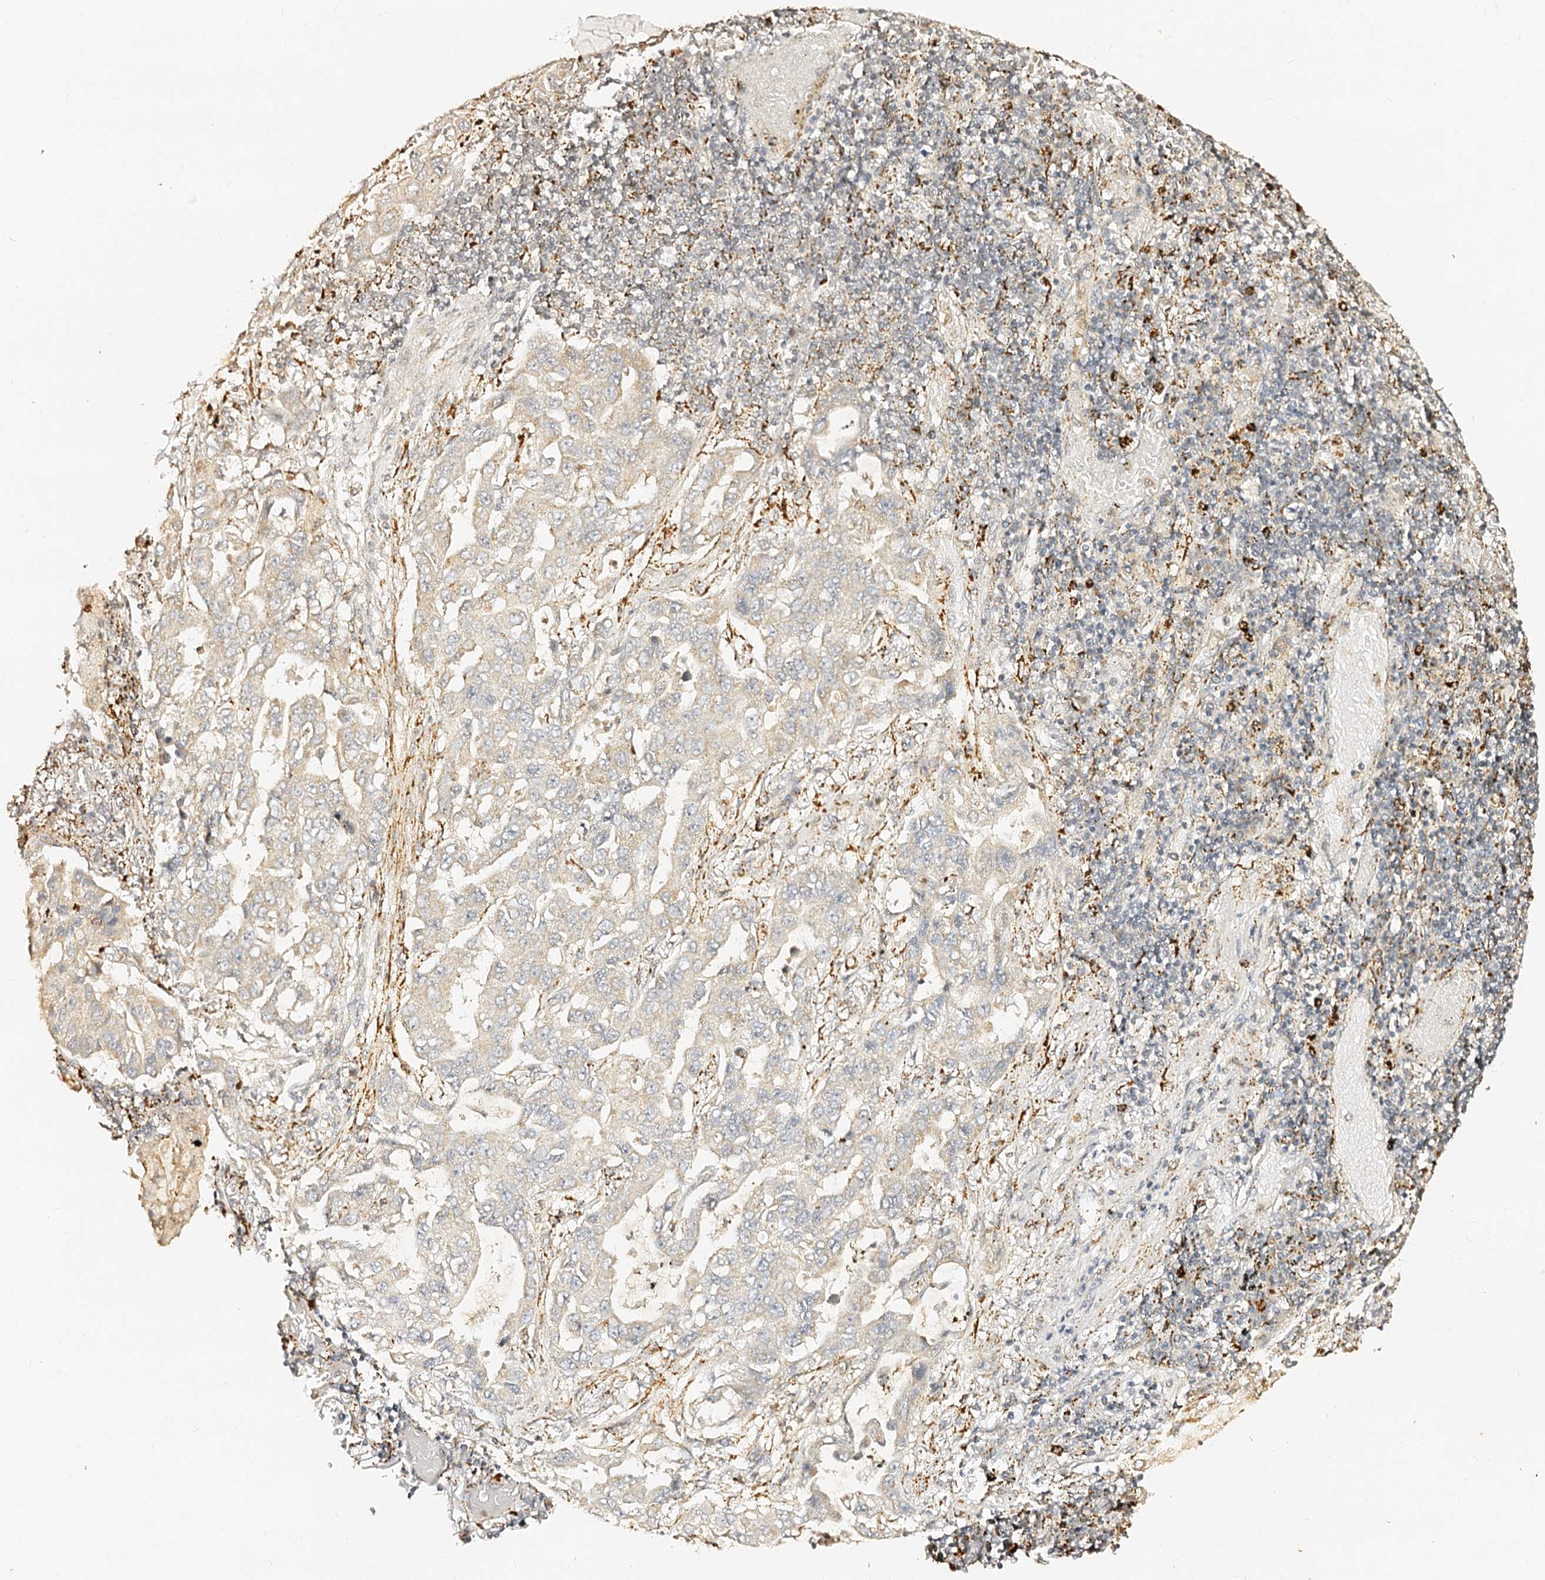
{"staining": {"intensity": "weak", "quantity": "<25%", "location": "cytoplasmic/membranous"}, "tissue": "lung cancer", "cell_type": "Tumor cells", "image_type": "cancer", "snomed": [{"axis": "morphology", "description": "Adenocarcinoma, NOS"}, {"axis": "topography", "description": "Lung"}], "caption": "An image of human lung cancer is negative for staining in tumor cells.", "gene": "MAOB", "patient": {"sex": "male", "age": 64}}